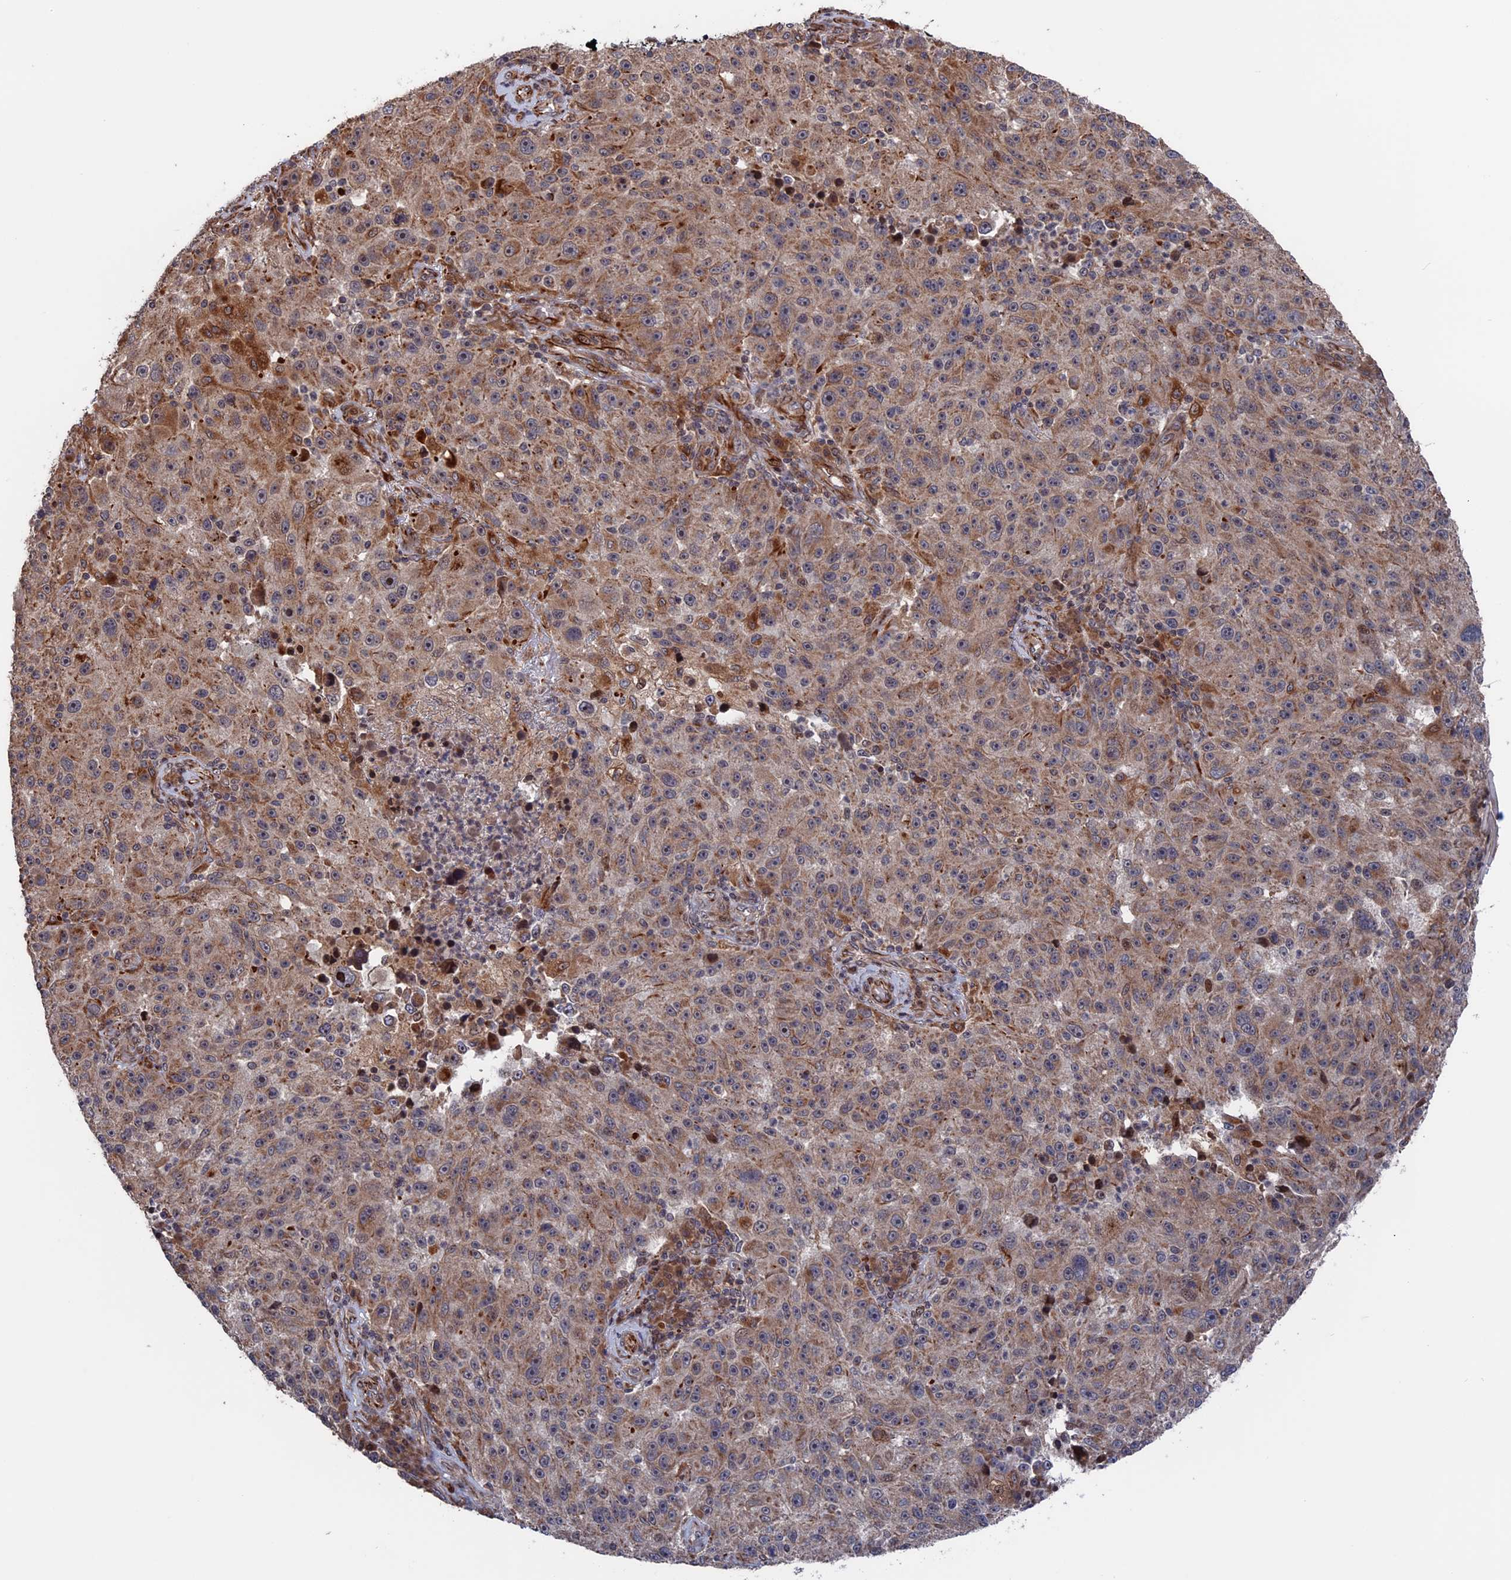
{"staining": {"intensity": "moderate", "quantity": ">75%", "location": "cytoplasmic/membranous"}, "tissue": "melanoma", "cell_type": "Tumor cells", "image_type": "cancer", "snomed": [{"axis": "morphology", "description": "Malignant melanoma, NOS"}, {"axis": "topography", "description": "Skin"}], "caption": "Melanoma was stained to show a protein in brown. There is medium levels of moderate cytoplasmic/membranous positivity in about >75% of tumor cells. The staining was performed using DAB, with brown indicating positive protein expression. Nuclei are stained blue with hematoxylin.", "gene": "PLA2G15", "patient": {"sex": "male", "age": 53}}